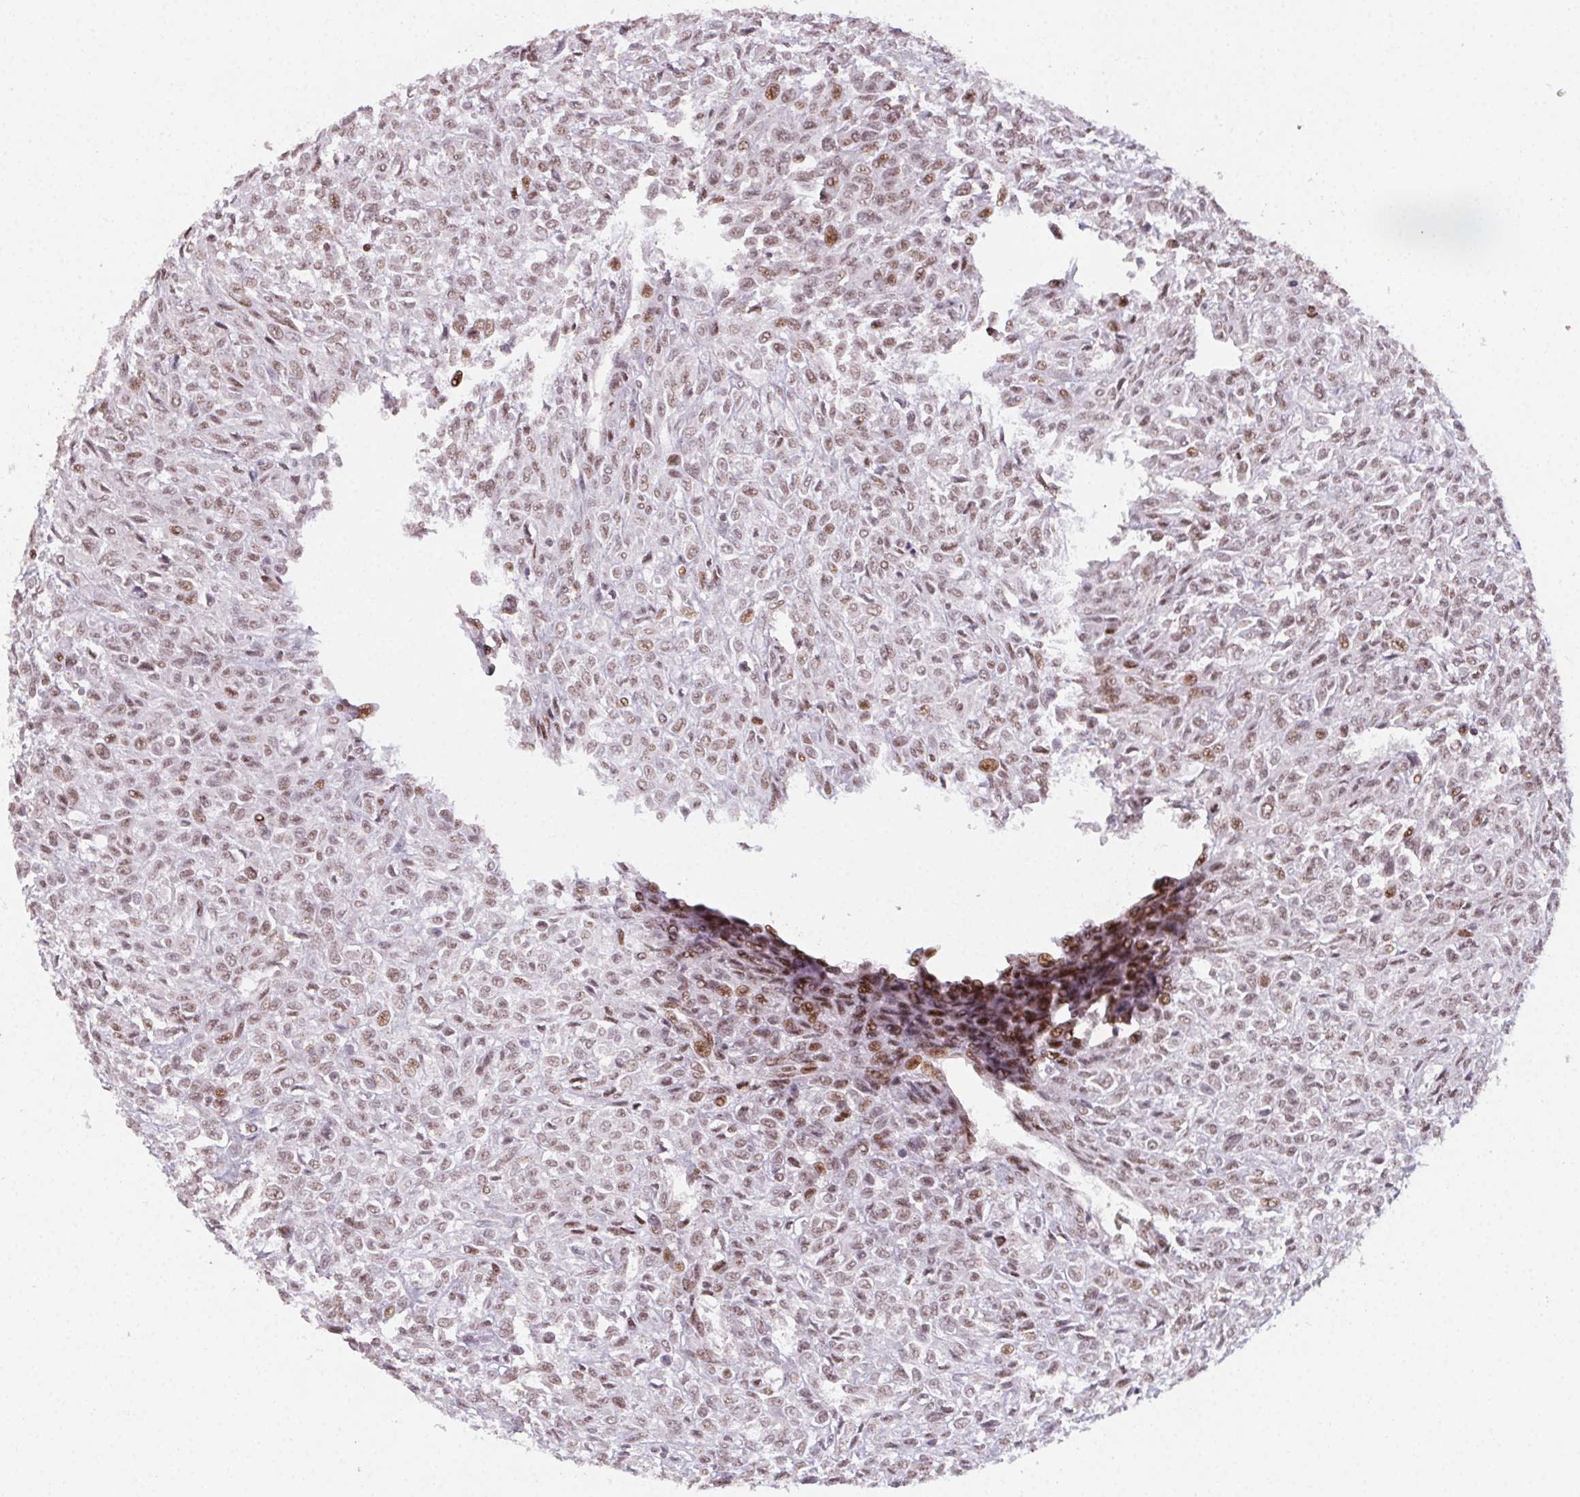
{"staining": {"intensity": "moderate", "quantity": ">75%", "location": "nuclear"}, "tissue": "renal cancer", "cell_type": "Tumor cells", "image_type": "cancer", "snomed": [{"axis": "morphology", "description": "Adenocarcinoma, NOS"}, {"axis": "topography", "description": "Kidney"}], "caption": "DAB immunohistochemical staining of renal cancer demonstrates moderate nuclear protein positivity in approximately >75% of tumor cells. (DAB = brown stain, brightfield microscopy at high magnification).", "gene": "KMT2A", "patient": {"sex": "male", "age": 58}}